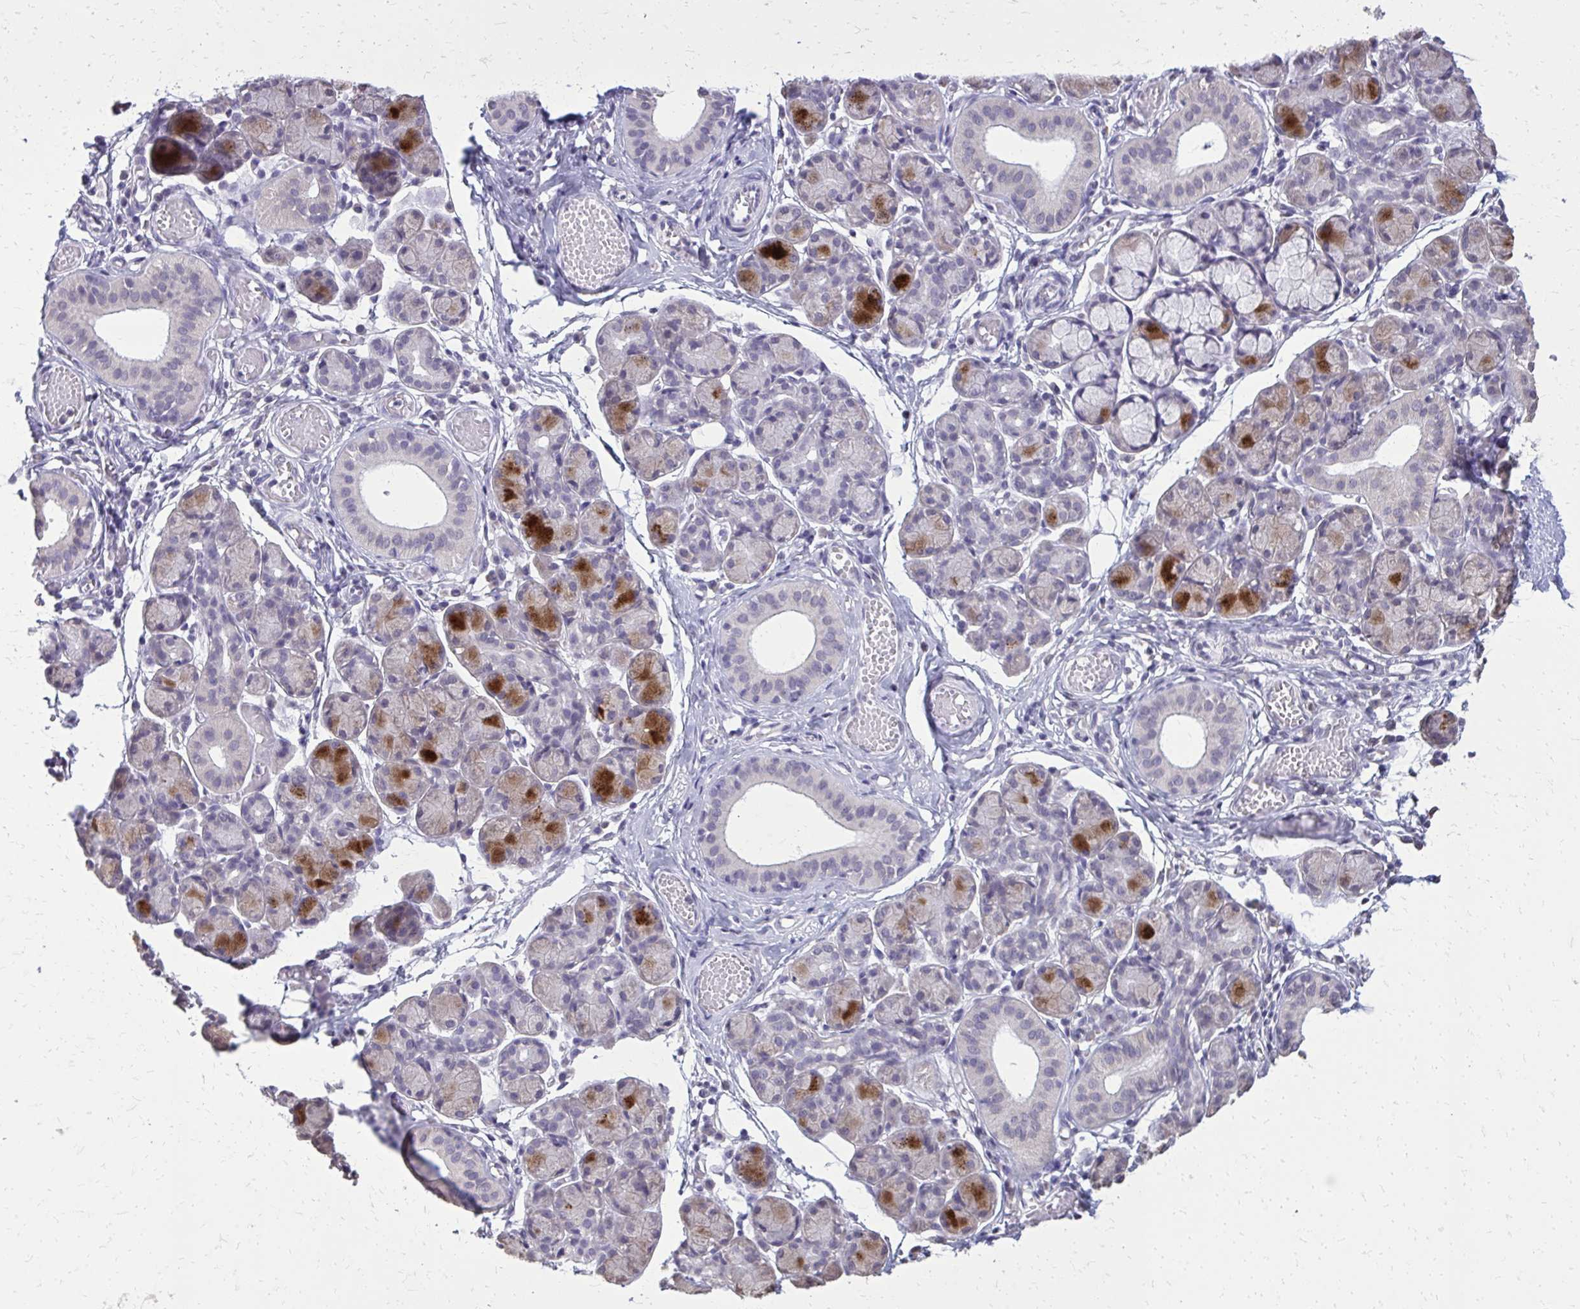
{"staining": {"intensity": "strong", "quantity": "<25%", "location": "cytoplasmic/membranous"}, "tissue": "salivary gland", "cell_type": "Glandular cells", "image_type": "normal", "snomed": [{"axis": "morphology", "description": "Normal tissue, NOS"}, {"axis": "morphology", "description": "Inflammation, NOS"}, {"axis": "topography", "description": "Lymph node"}, {"axis": "topography", "description": "Salivary gland"}], "caption": "Human salivary gland stained for a protein (brown) exhibits strong cytoplasmic/membranous positive staining in approximately <25% of glandular cells.", "gene": "AKAP5", "patient": {"sex": "male", "age": 3}}